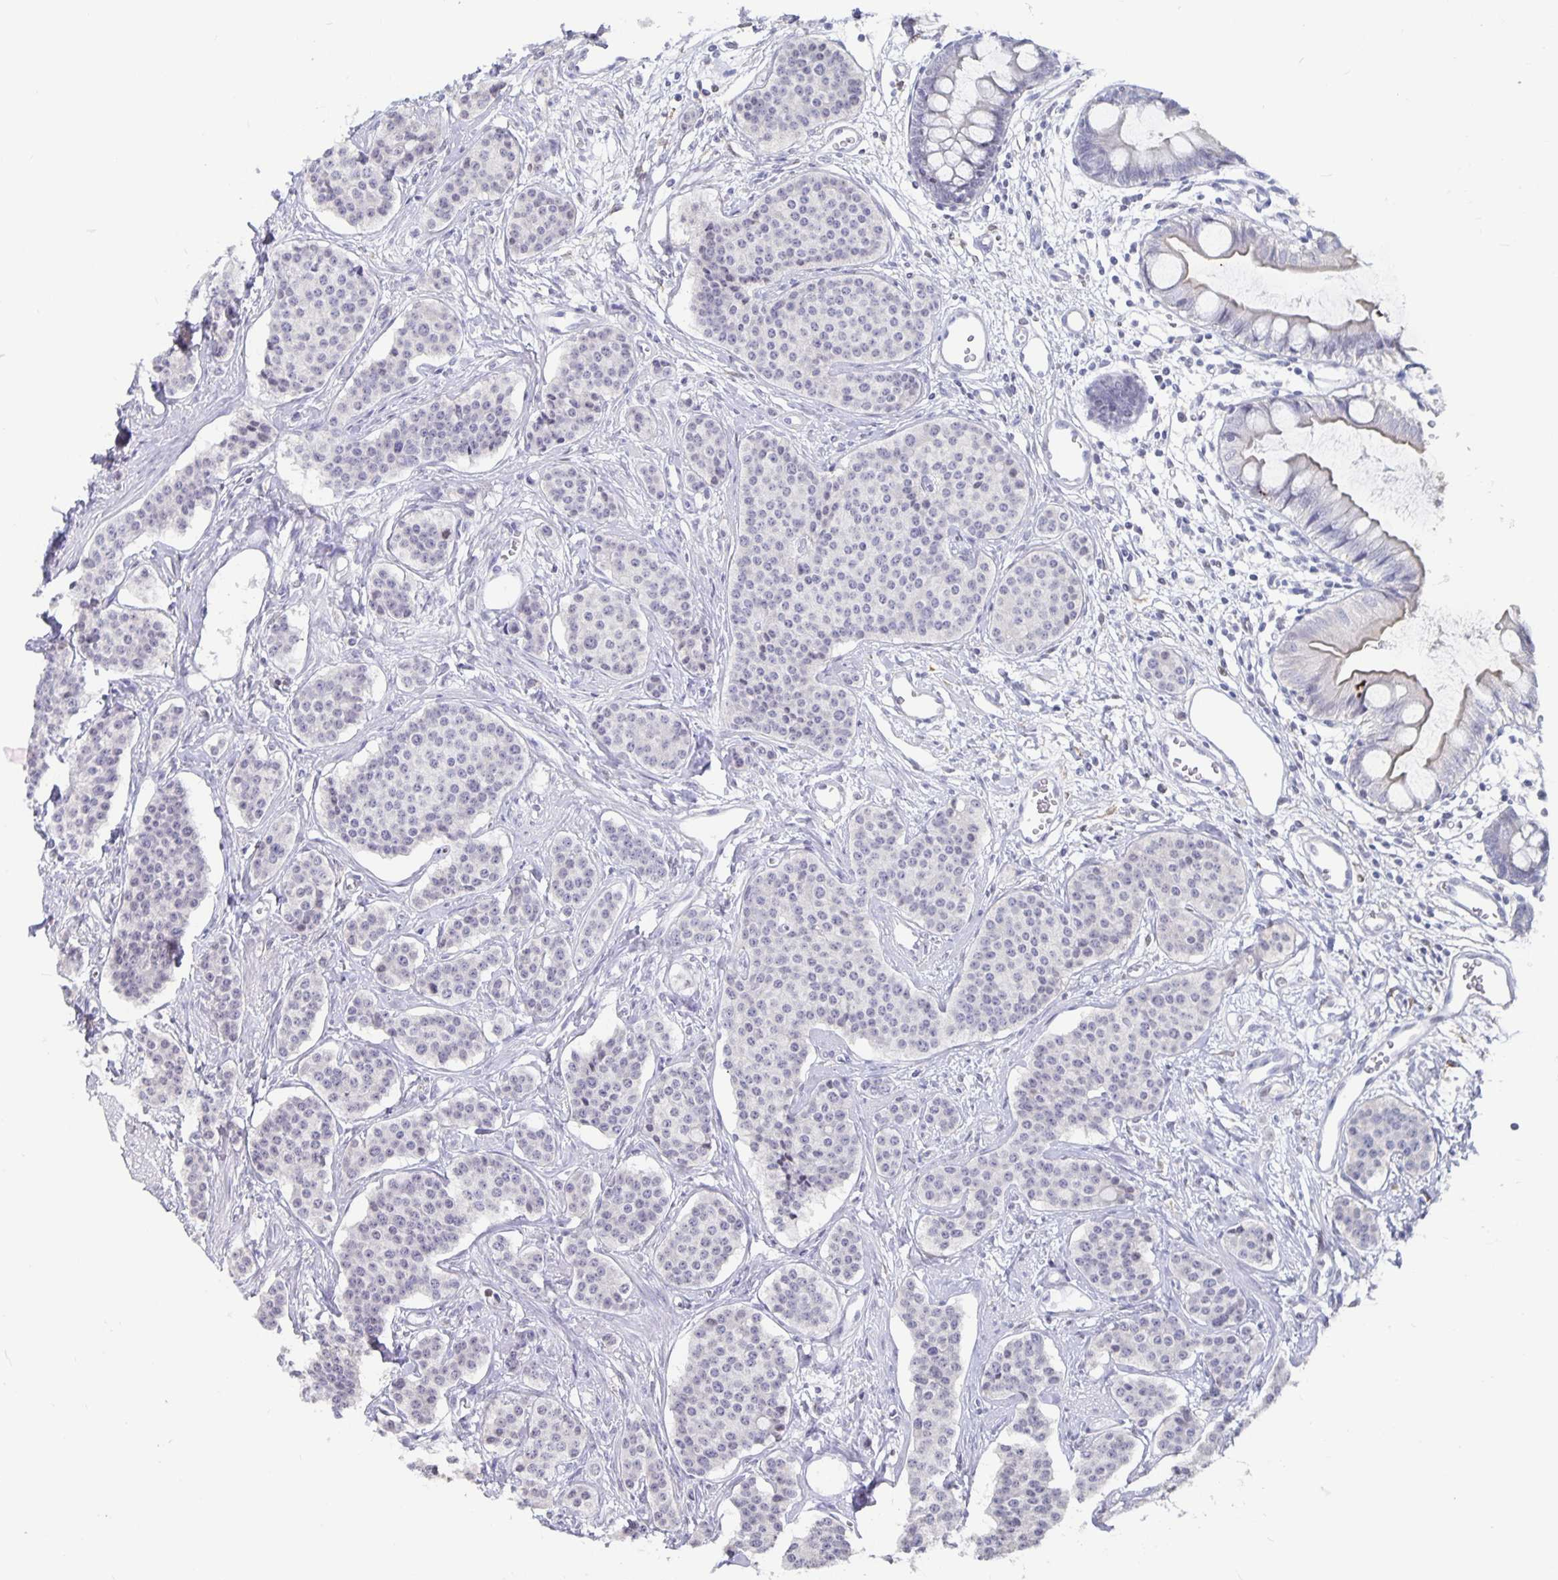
{"staining": {"intensity": "negative", "quantity": "none", "location": "none"}, "tissue": "carcinoid", "cell_type": "Tumor cells", "image_type": "cancer", "snomed": [{"axis": "morphology", "description": "Carcinoid, malignant, NOS"}, {"axis": "topography", "description": "Small intestine"}], "caption": "A high-resolution image shows immunohistochemistry staining of malignant carcinoid, which demonstrates no significant positivity in tumor cells. (DAB immunohistochemistry (IHC), high magnification).", "gene": "OLIG2", "patient": {"sex": "female", "age": 64}}